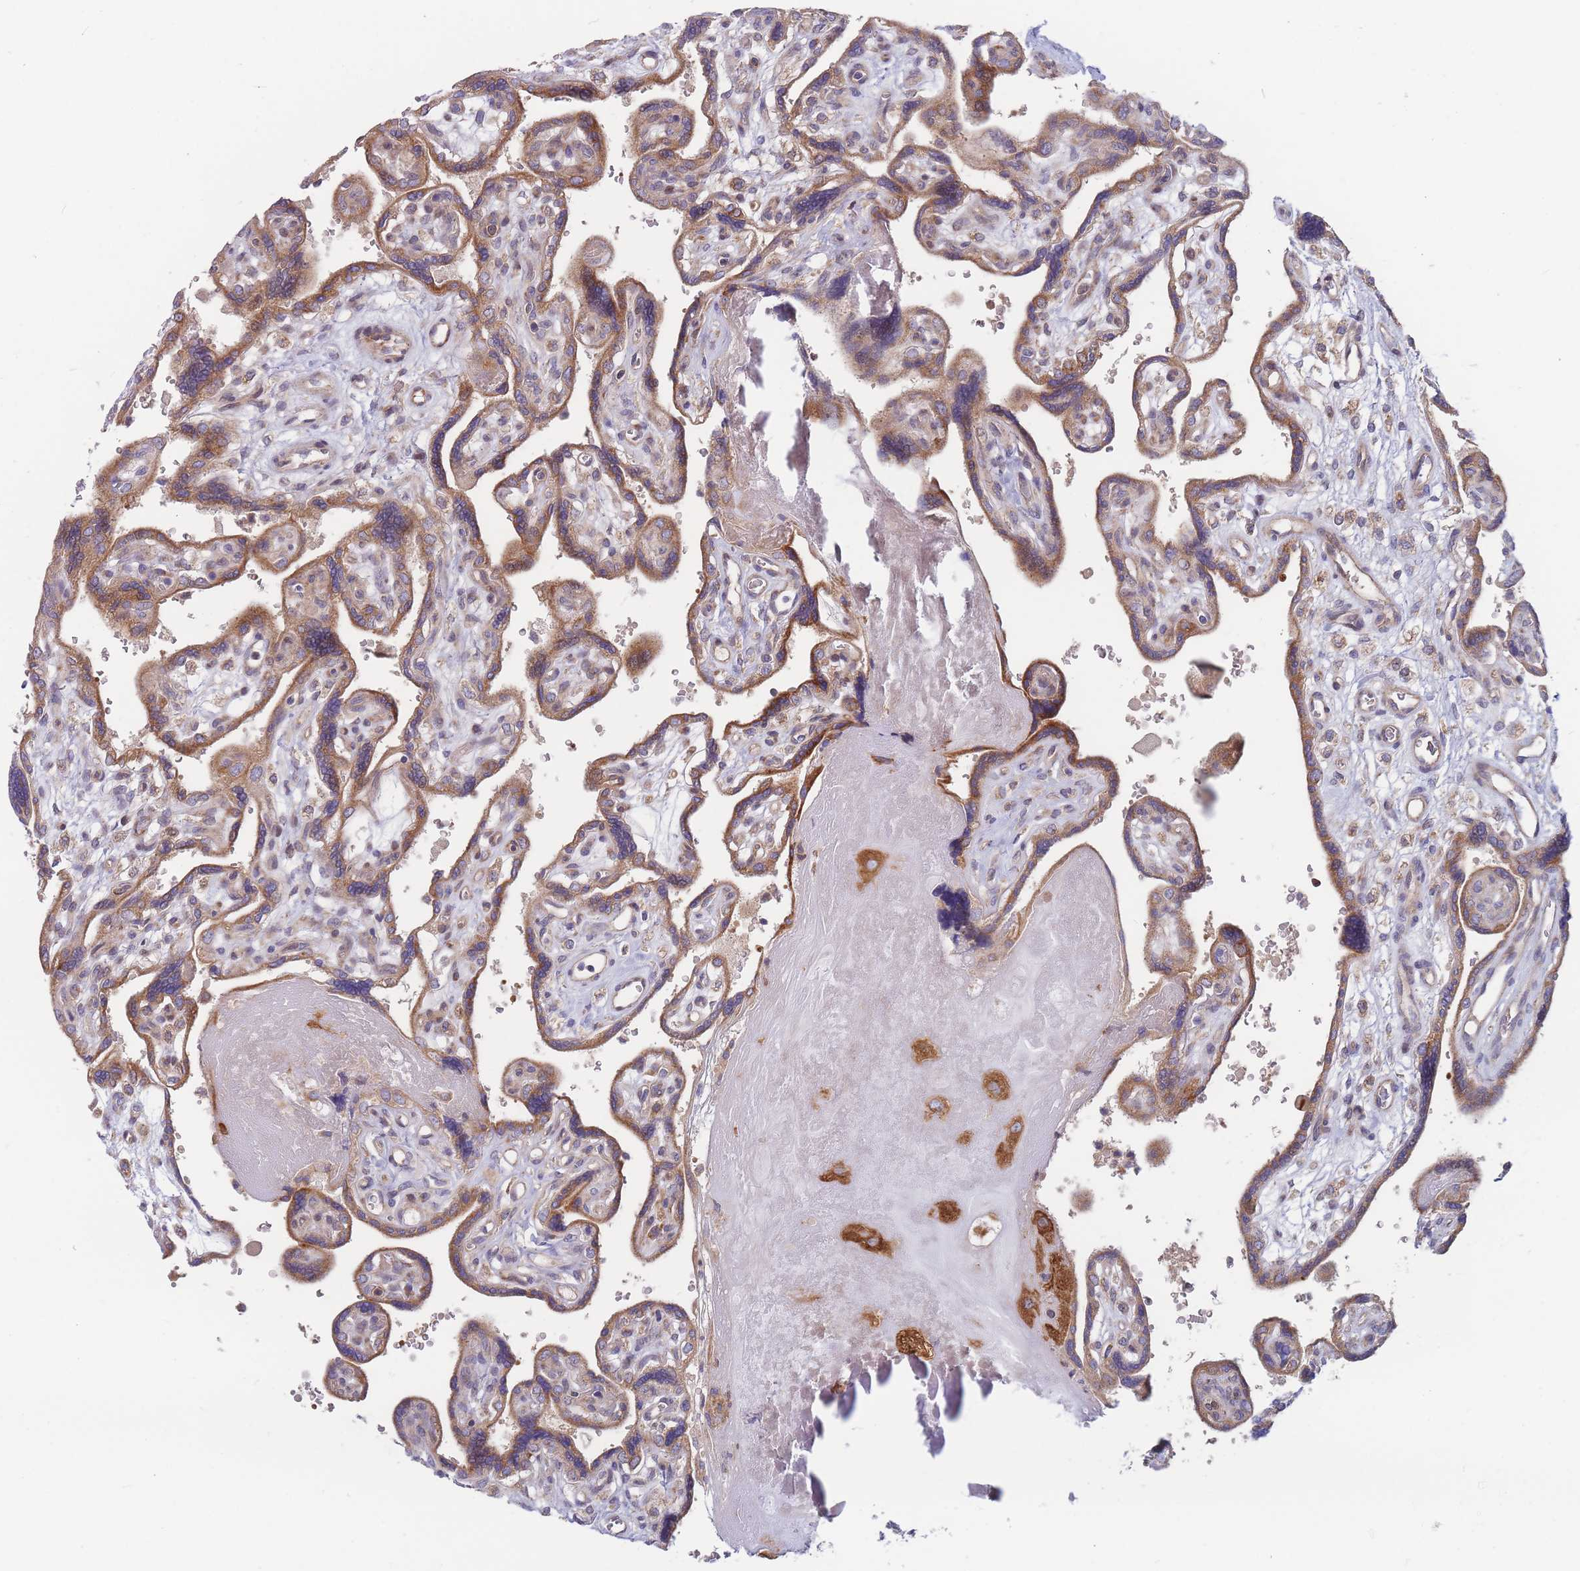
{"staining": {"intensity": "strong", "quantity": ">75%", "location": "cytoplasmic/membranous"}, "tissue": "placenta", "cell_type": "Decidual cells", "image_type": "normal", "snomed": [{"axis": "morphology", "description": "Normal tissue, NOS"}, {"axis": "topography", "description": "Placenta"}], "caption": "High-magnification brightfield microscopy of benign placenta stained with DAB (brown) and counterstained with hematoxylin (blue). decidual cells exhibit strong cytoplasmic/membranous expression is present in approximately>75% of cells.", "gene": "TMEM131L", "patient": {"sex": "female", "age": 39}}